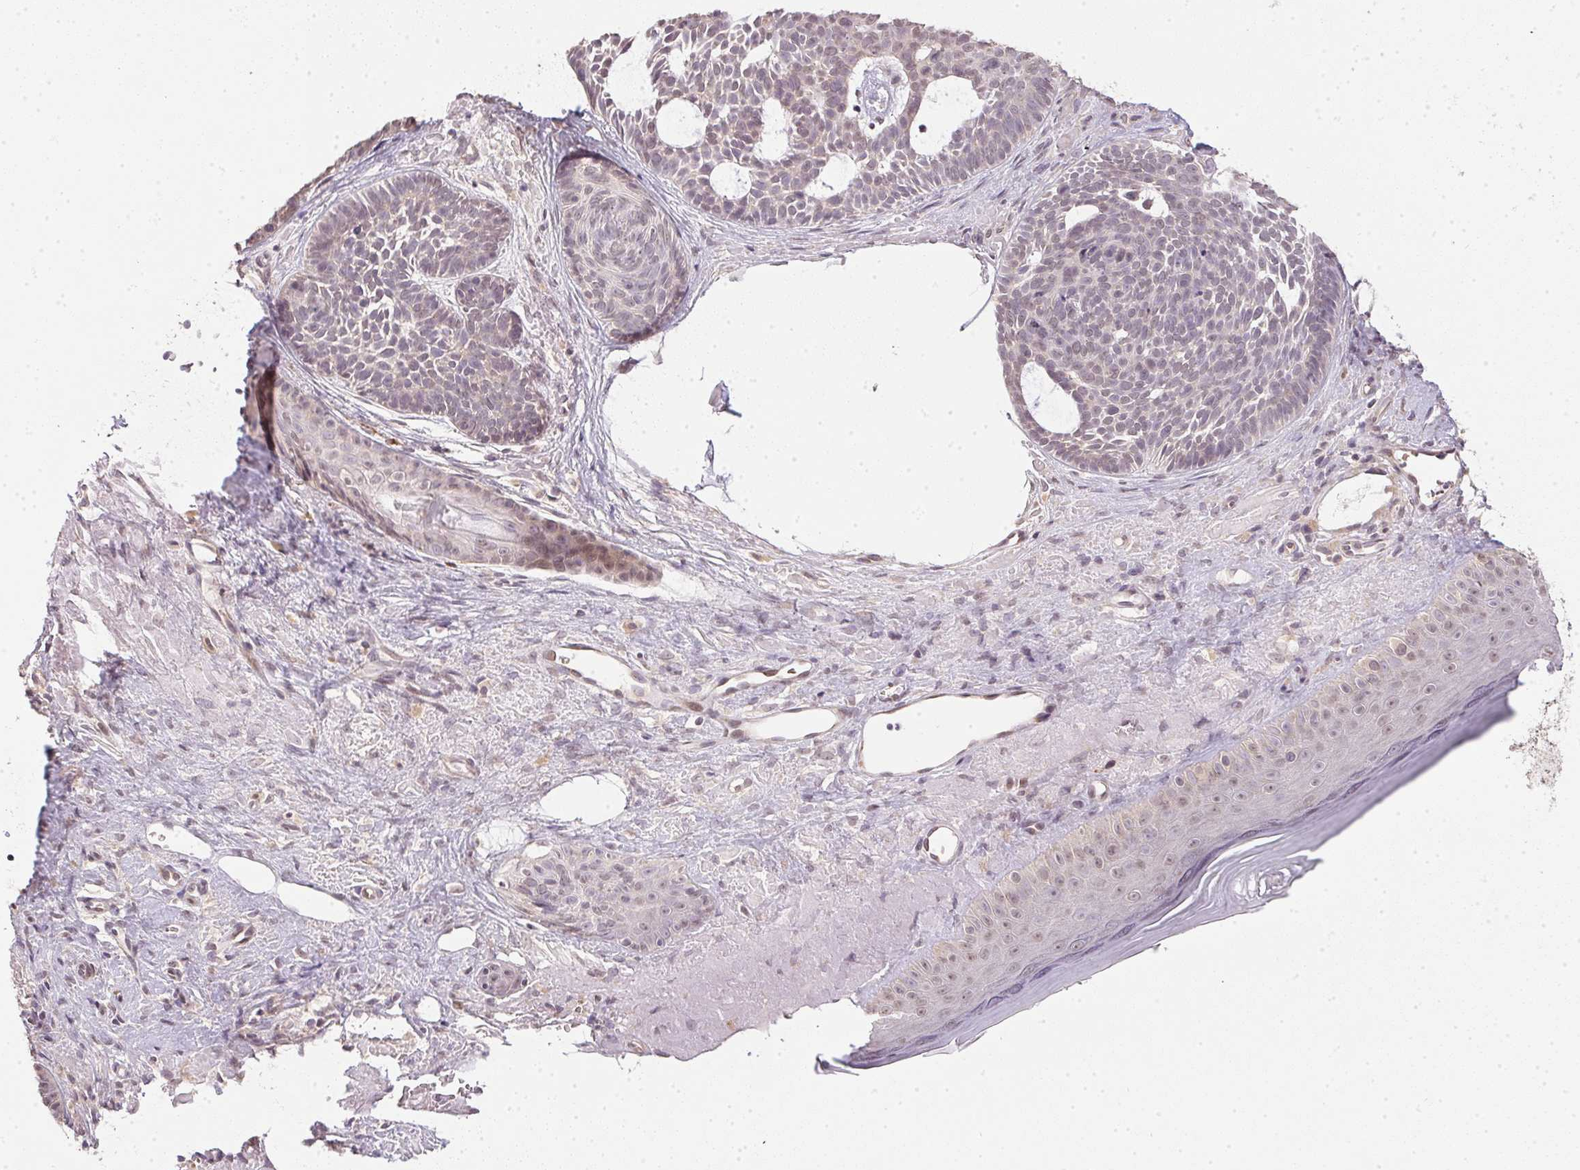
{"staining": {"intensity": "weak", "quantity": "<25%", "location": "cytoplasmic/membranous,nuclear"}, "tissue": "skin cancer", "cell_type": "Tumor cells", "image_type": "cancer", "snomed": [{"axis": "morphology", "description": "Basal cell carcinoma"}, {"axis": "topography", "description": "Skin"}], "caption": "There is no significant expression in tumor cells of skin basal cell carcinoma. (DAB immunohistochemistry (IHC) with hematoxylin counter stain).", "gene": "PPP4R4", "patient": {"sex": "male", "age": 81}}